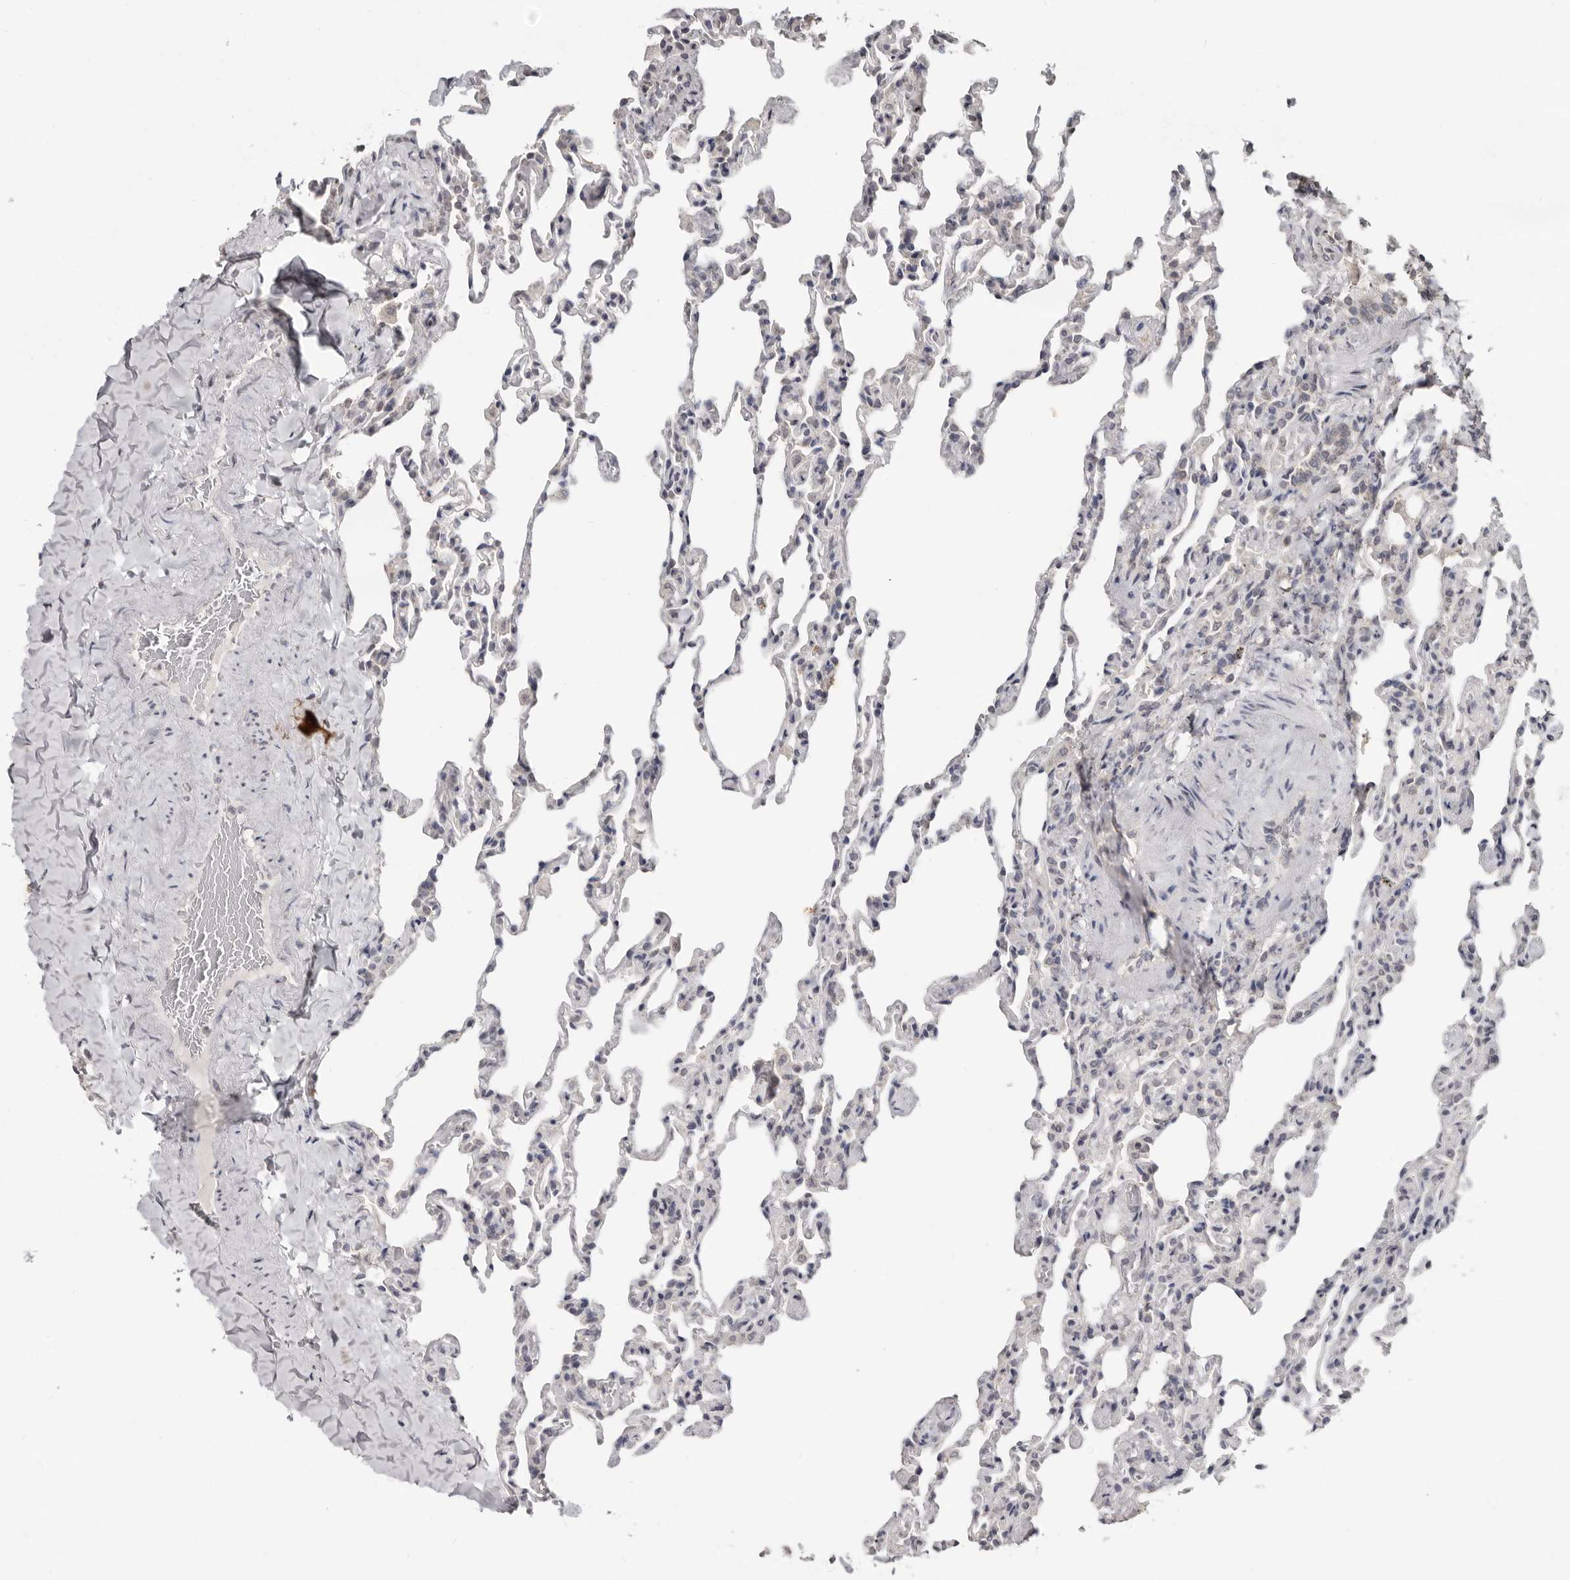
{"staining": {"intensity": "negative", "quantity": "none", "location": "none"}, "tissue": "lung", "cell_type": "Alveolar cells", "image_type": "normal", "snomed": [{"axis": "morphology", "description": "Normal tissue, NOS"}, {"axis": "topography", "description": "Lung"}], "caption": "DAB immunohistochemical staining of benign human lung displays no significant expression in alveolar cells. The staining was performed using DAB (3,3'-diaminobenzidine) to visualize the protein expression in brown, while the nuclei were stained in blue with hematoxylin (Magnification: 20x).", "gene": "LINGO2", "patient": {"sex": "male", "age": 20}}